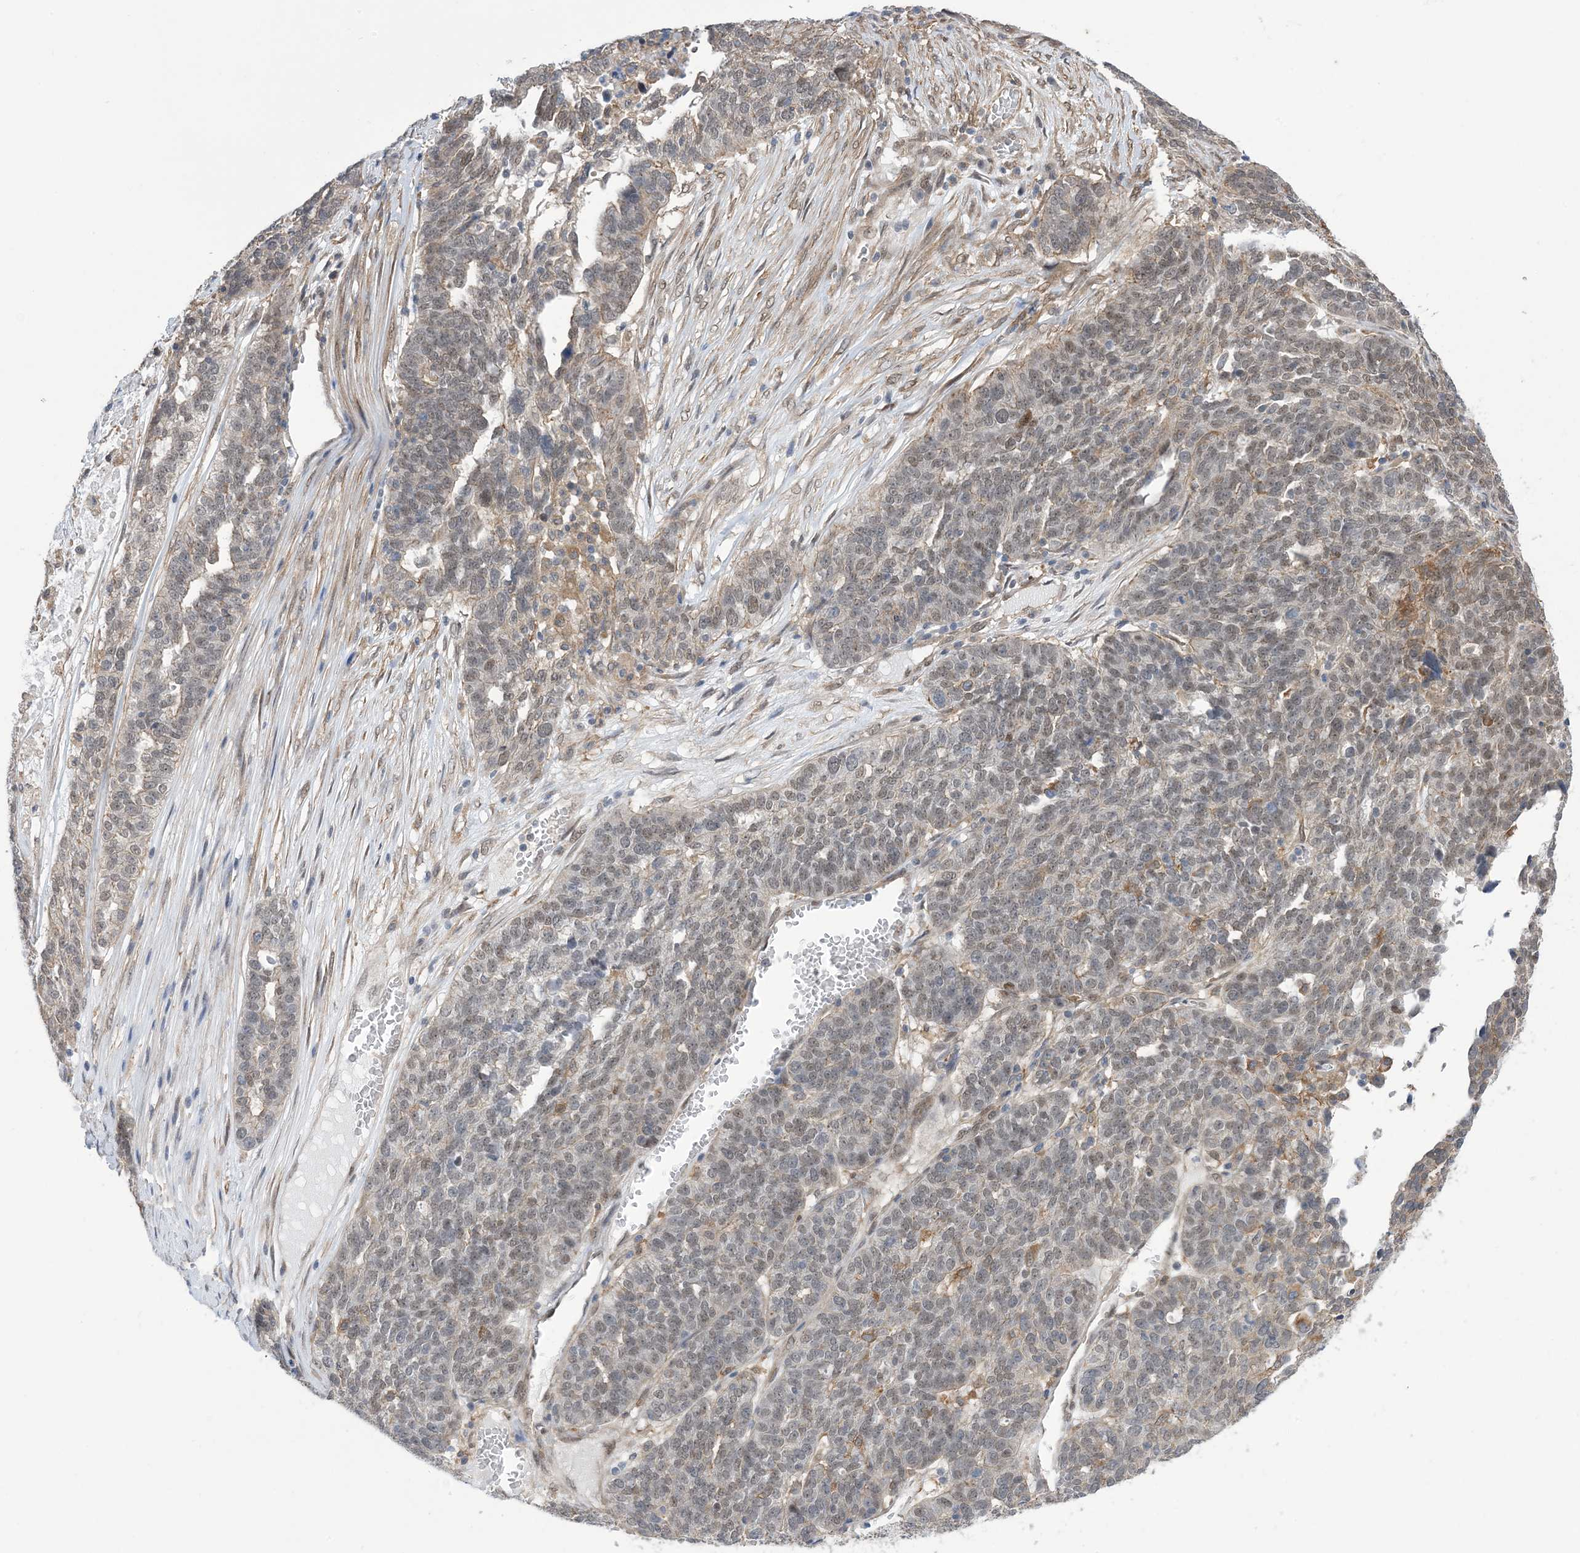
{"staining": {"intensity": "weak", "quantity": "<25%", "location": "nuclear"}, "tissue": "ovarian cancer", "cell_type": "Tumor cells", "image_type": "cancer", "snomed": [{"axis": "morphology", "description": "Cystadenocarcinoma, serous, NOS"}, {"axis": "topography", "description": "Ovary"}], "caption": "Immunohistochemistry (IHC) of ovarian cancer (serous cystadenocarcinoma) reveals no positivity in tumor cells. (DAB IHC, high magnification).", "gene": "ZNF8", "patient": {"sex": "female", "age": 59}}